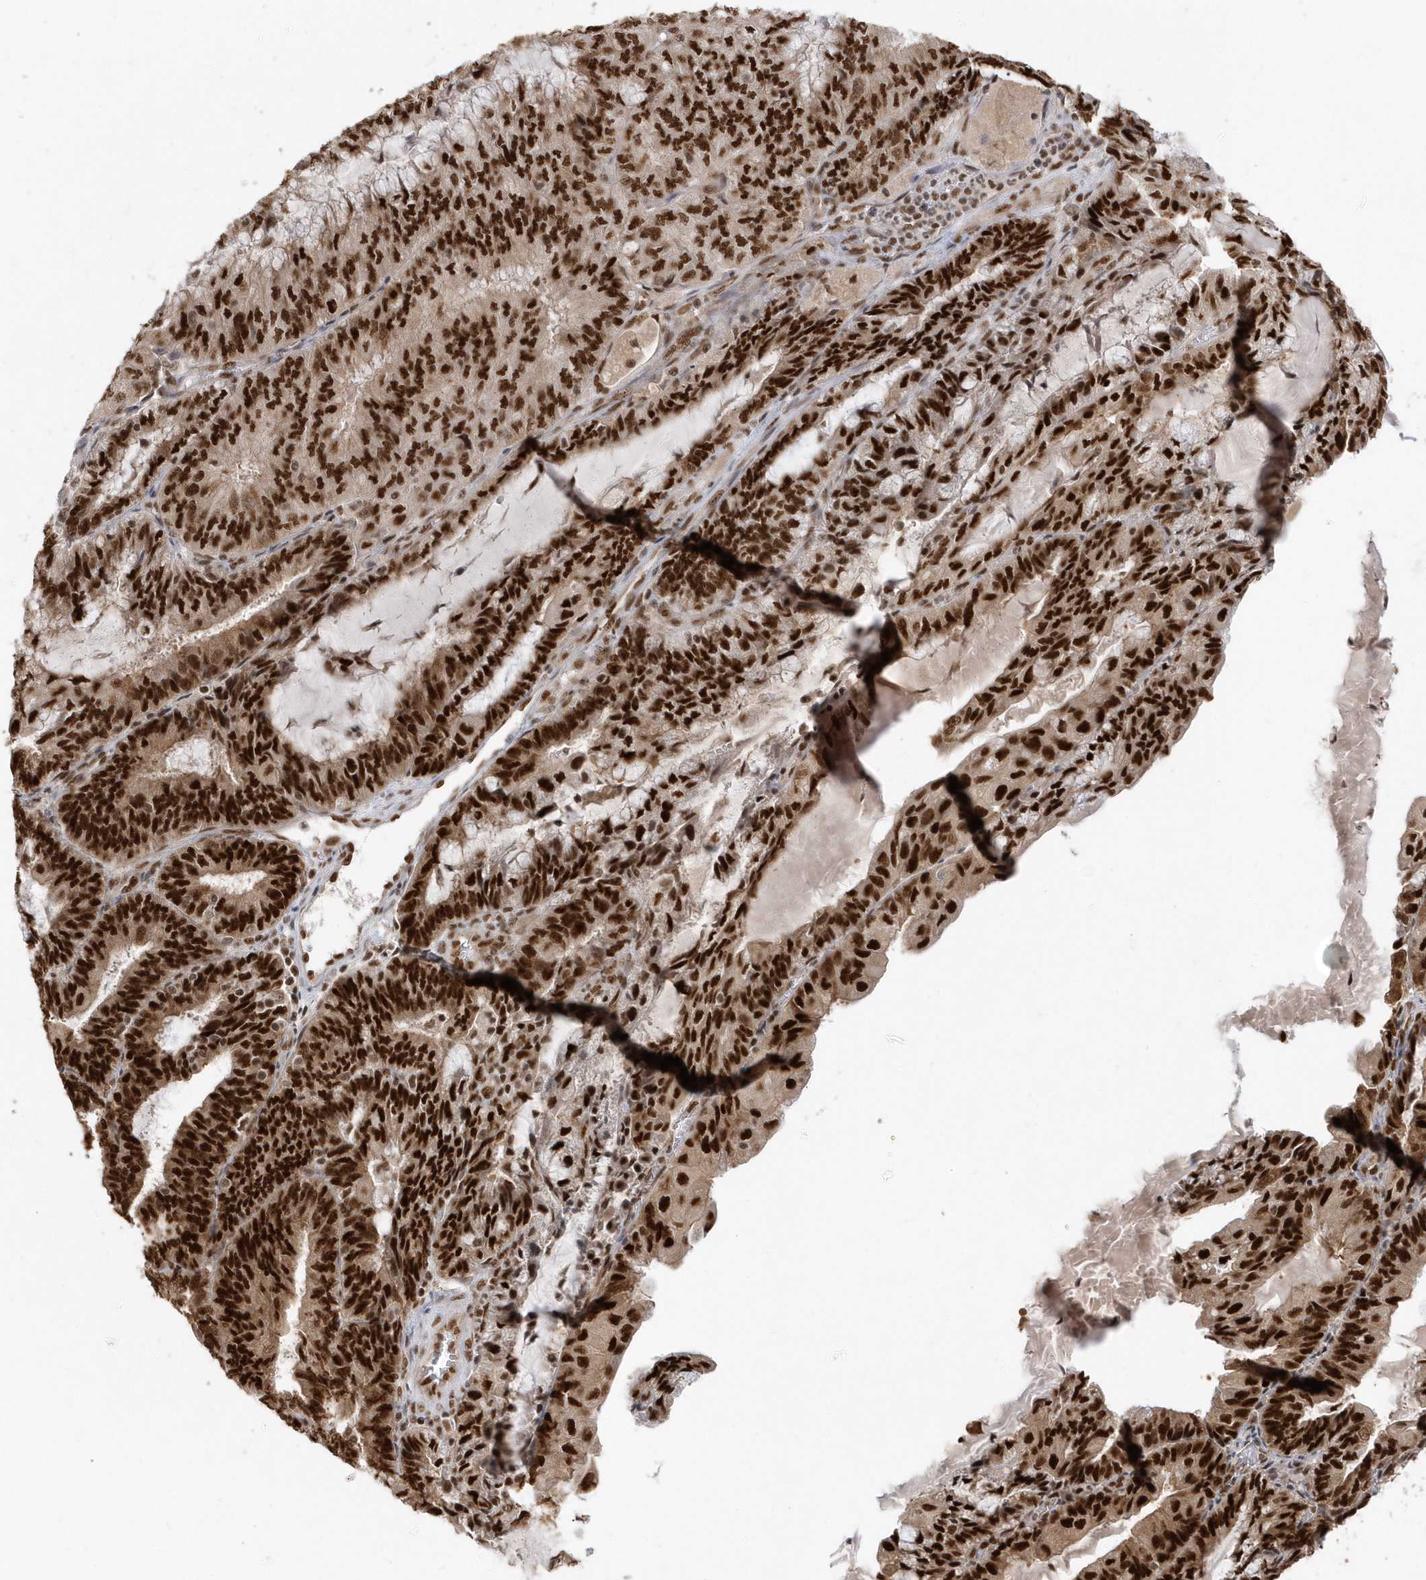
{"staining": {"intensity": "strong", "quantity": ">75%", "location": "nuclear"}, "tissue": "endometrial cancer", "cell_type": "Tumor cells", "image_type": "cancer", "snomed": [{"axis": "morphology", "description": "Adenocarcinoma, NOS"}, {"axis": "topography", "description": "Endometrium"}], "caption": "A micrograph showing strong nuclear positivity in approximately >75% of tumor cells in adenocarcinoma (endometrial), as visualized by brown immunohistochemical staining.", "gene": "SEPHS1", "patient": {"sex": "female", "age": 81}}